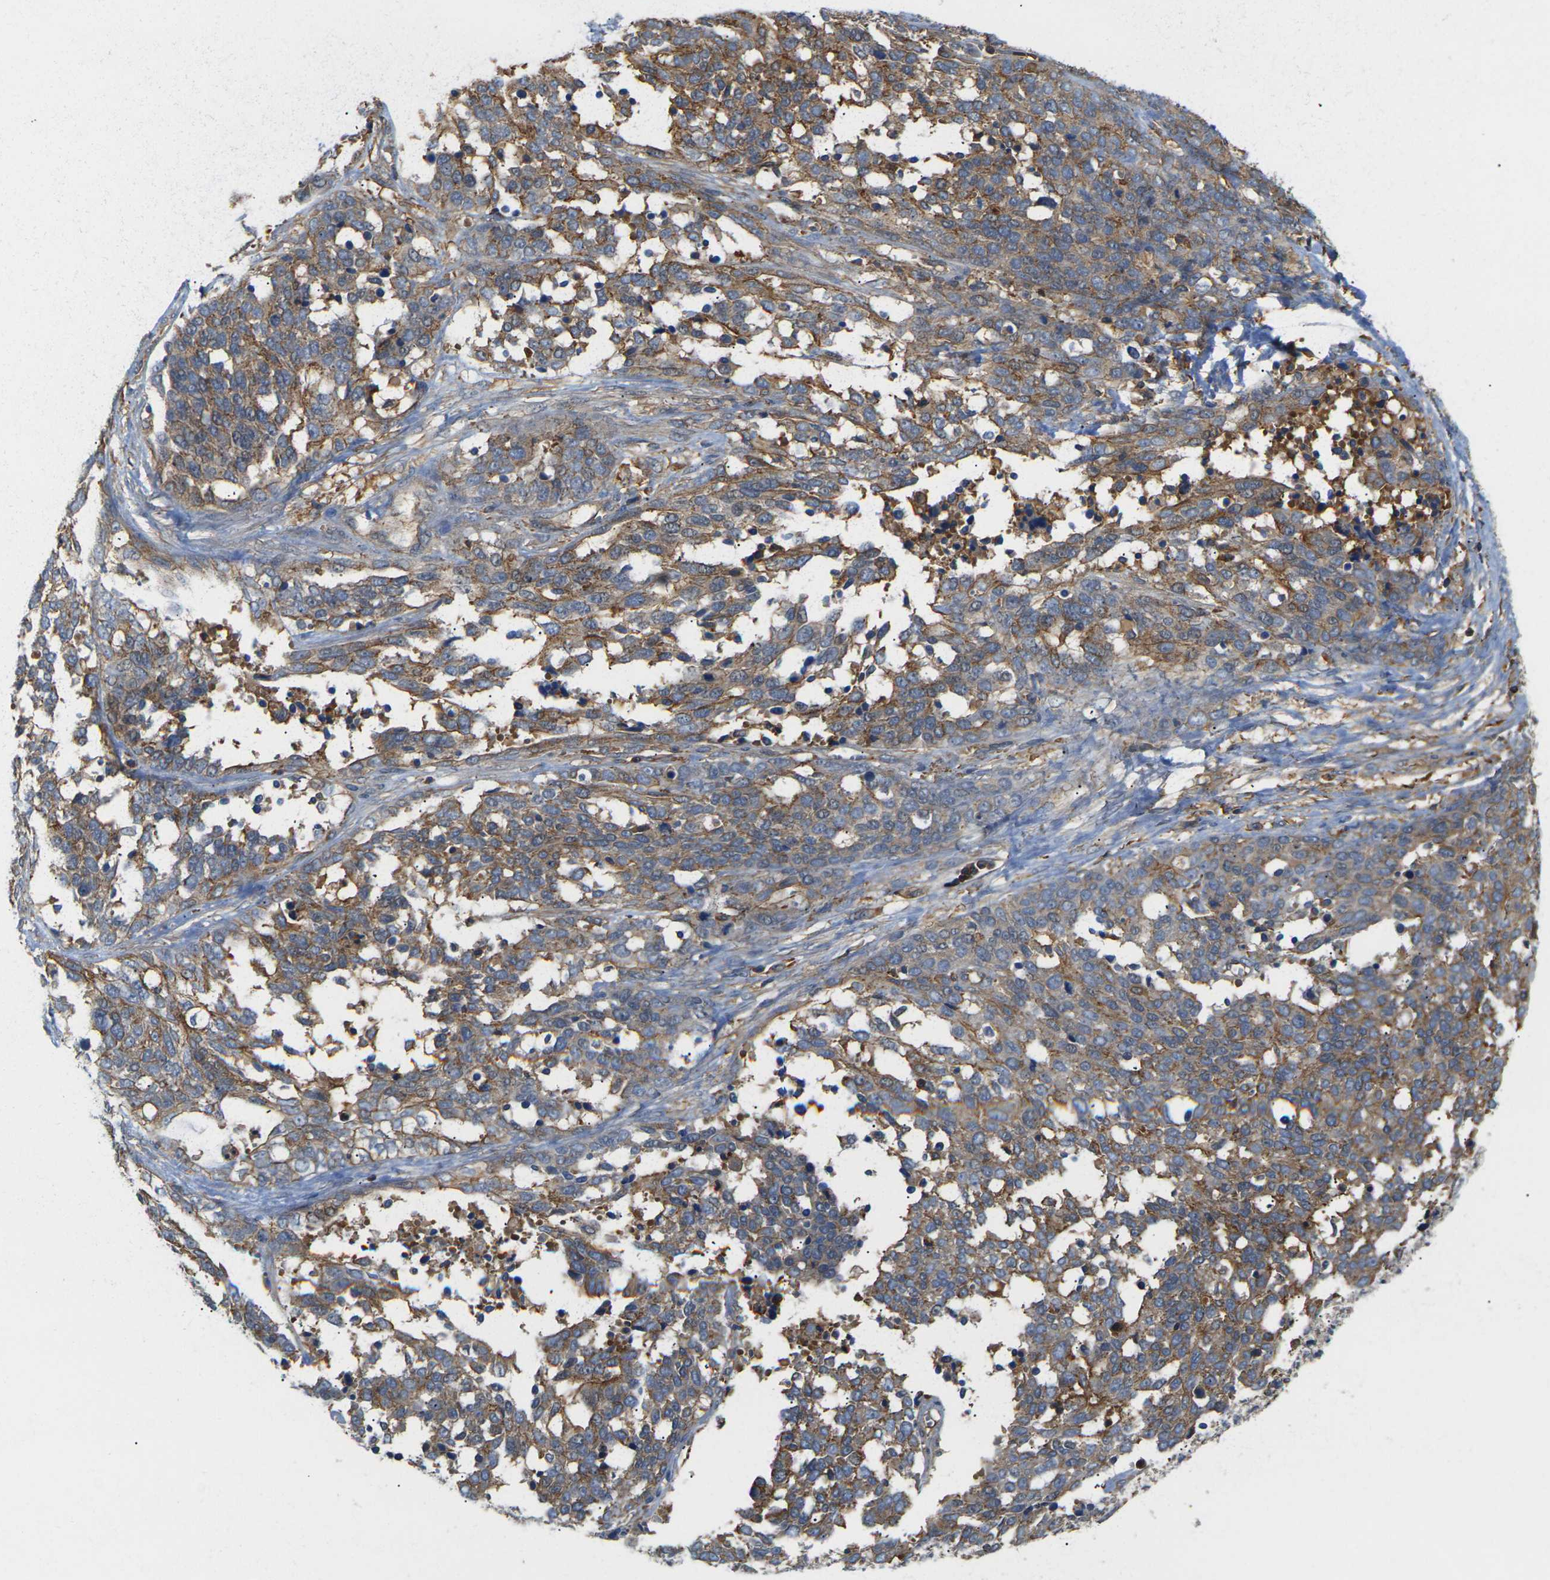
{"staining": {"intensity": "moderate", "quantity": ">75%", "location": "cytoplasmic/membranous"}, "tissue": "ovarian cancer", "cell_type": "Tumor cells", "image_type": "cancer", "snomed": [{"axis": "morphology", "description": "Cystadenocarcinoma, serous, NOS"}, {"axis": "topography", "description": "Ovary"}], "caption": "Serous cystadenocarcinoma (ovarian) stained for a protein exhibits moderate cytoplasmic/membranous positivity in tumor cells.", "gene": "IQGAP1", "patient": {"sex": "female", "age": 44}}